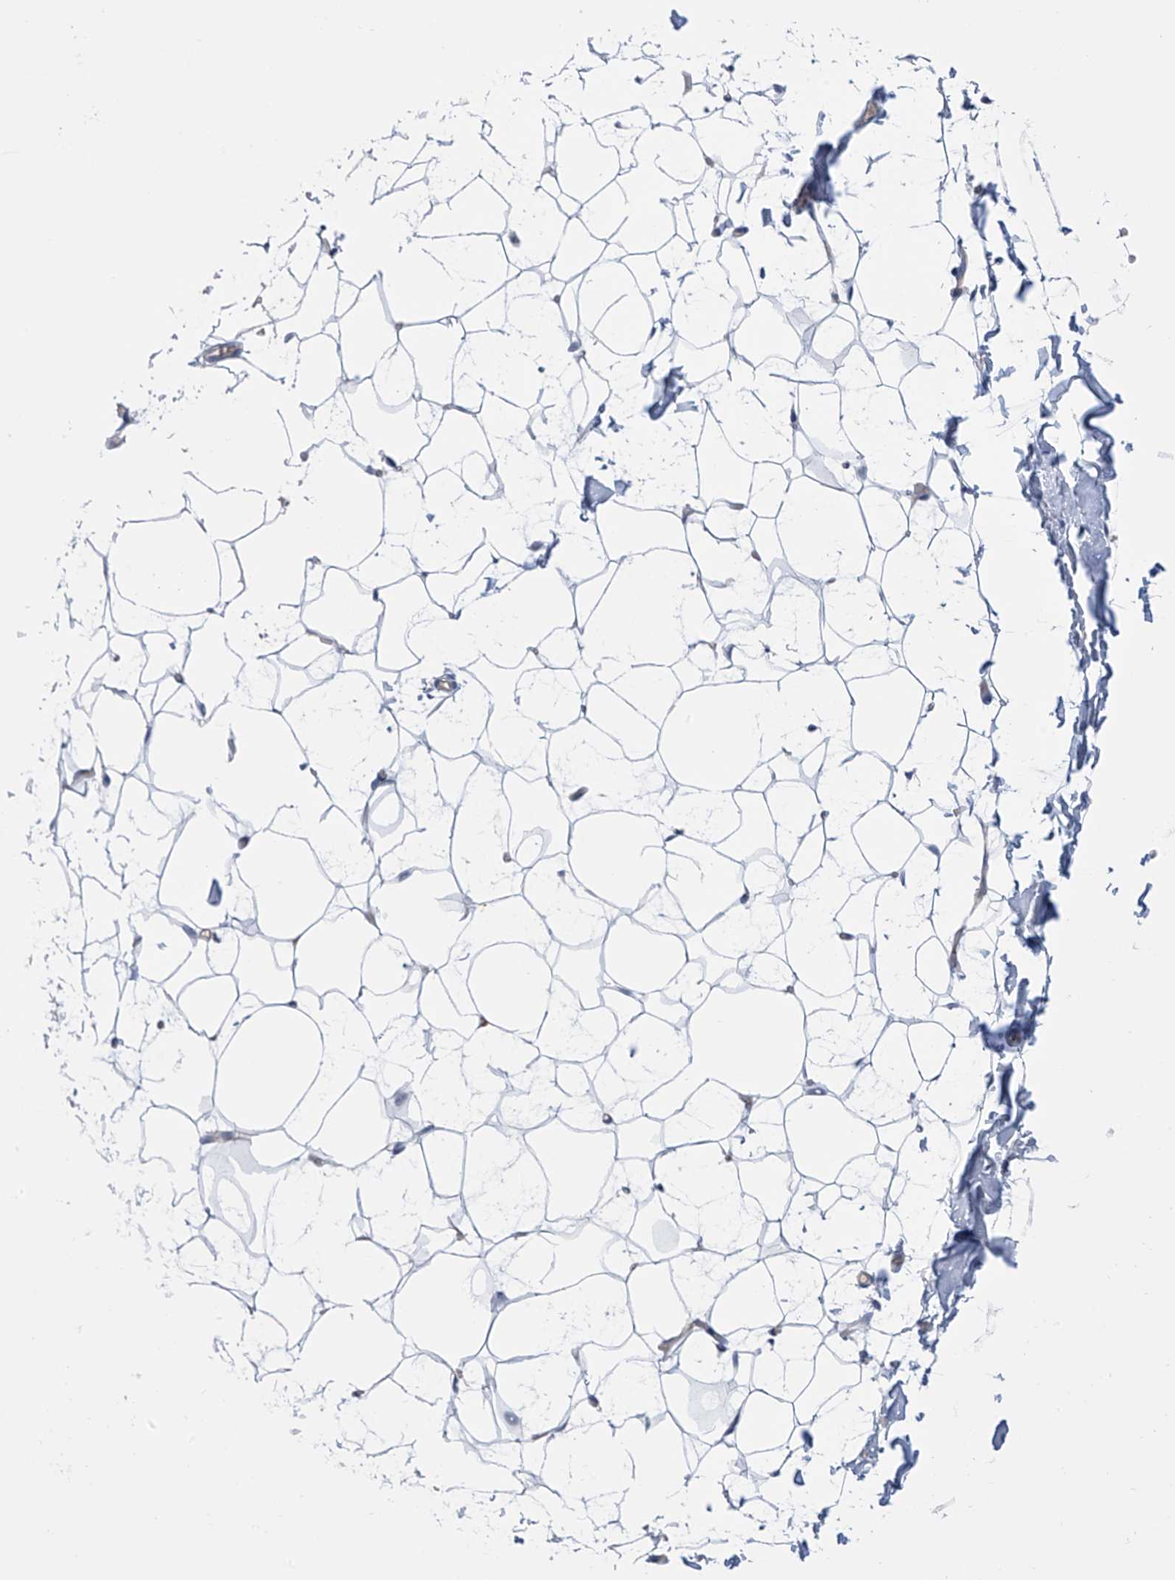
{"staining": {"intensity": "negative", "quantity": "none", "location": "none"}, "tissue": "adipose tissue", "cell_type": "Adipocytes", "image_type": "normal", "snomed": [{"axis": "morphology", "description": "Normal tissue, NOS"}, {"axis": "topography", "description": "Breast"}], "caption": "The photomicrograph exhibits no staining of adipocytes in unremarkable adipose tissue.", "gene": "SLCO4A1", "patient": {"sex": "female", "age": 23}}